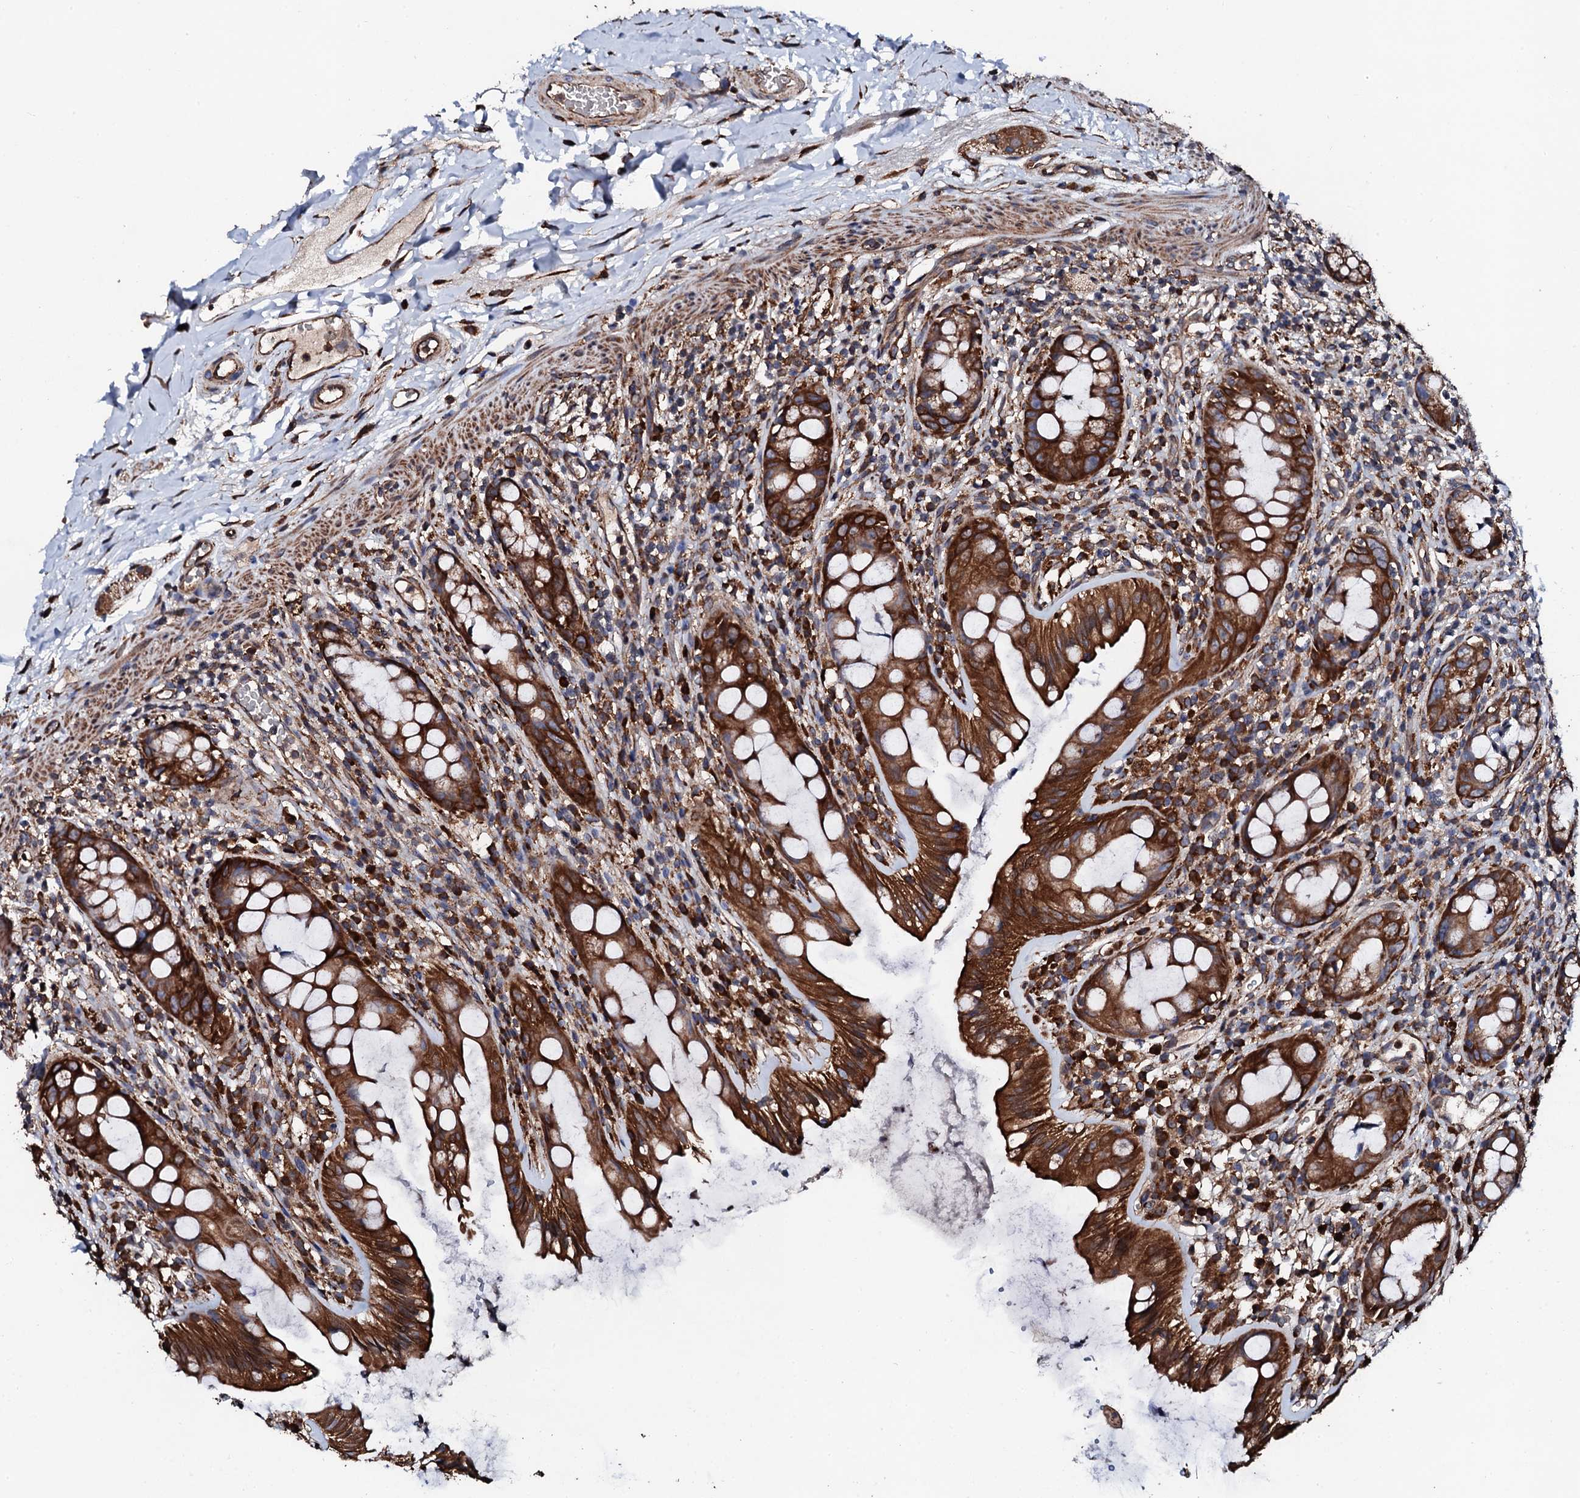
{"staining": {"intensity": "strong", "quantity": ">75%", "location": "cytoplasmic/membranous"}, "tissue": "rectum", "cell_type": "Glandular cells", "image_type": "normal", "snomed": [{"axis": "morphology", "description": "Normal tissue, NOS"}, {"axis": "topography", "description": "Rectum"}], "caption": "Brown immunohistochemical staining in benign human rectum demonstrates strong cytoplasmic/membranous staining in about >75% of glandular cells. (DAB IHC, brown staining for protein, blue staining for nuclei).", "gene": "CKAP5", "patient": {"sex": "female", "age": 57}}